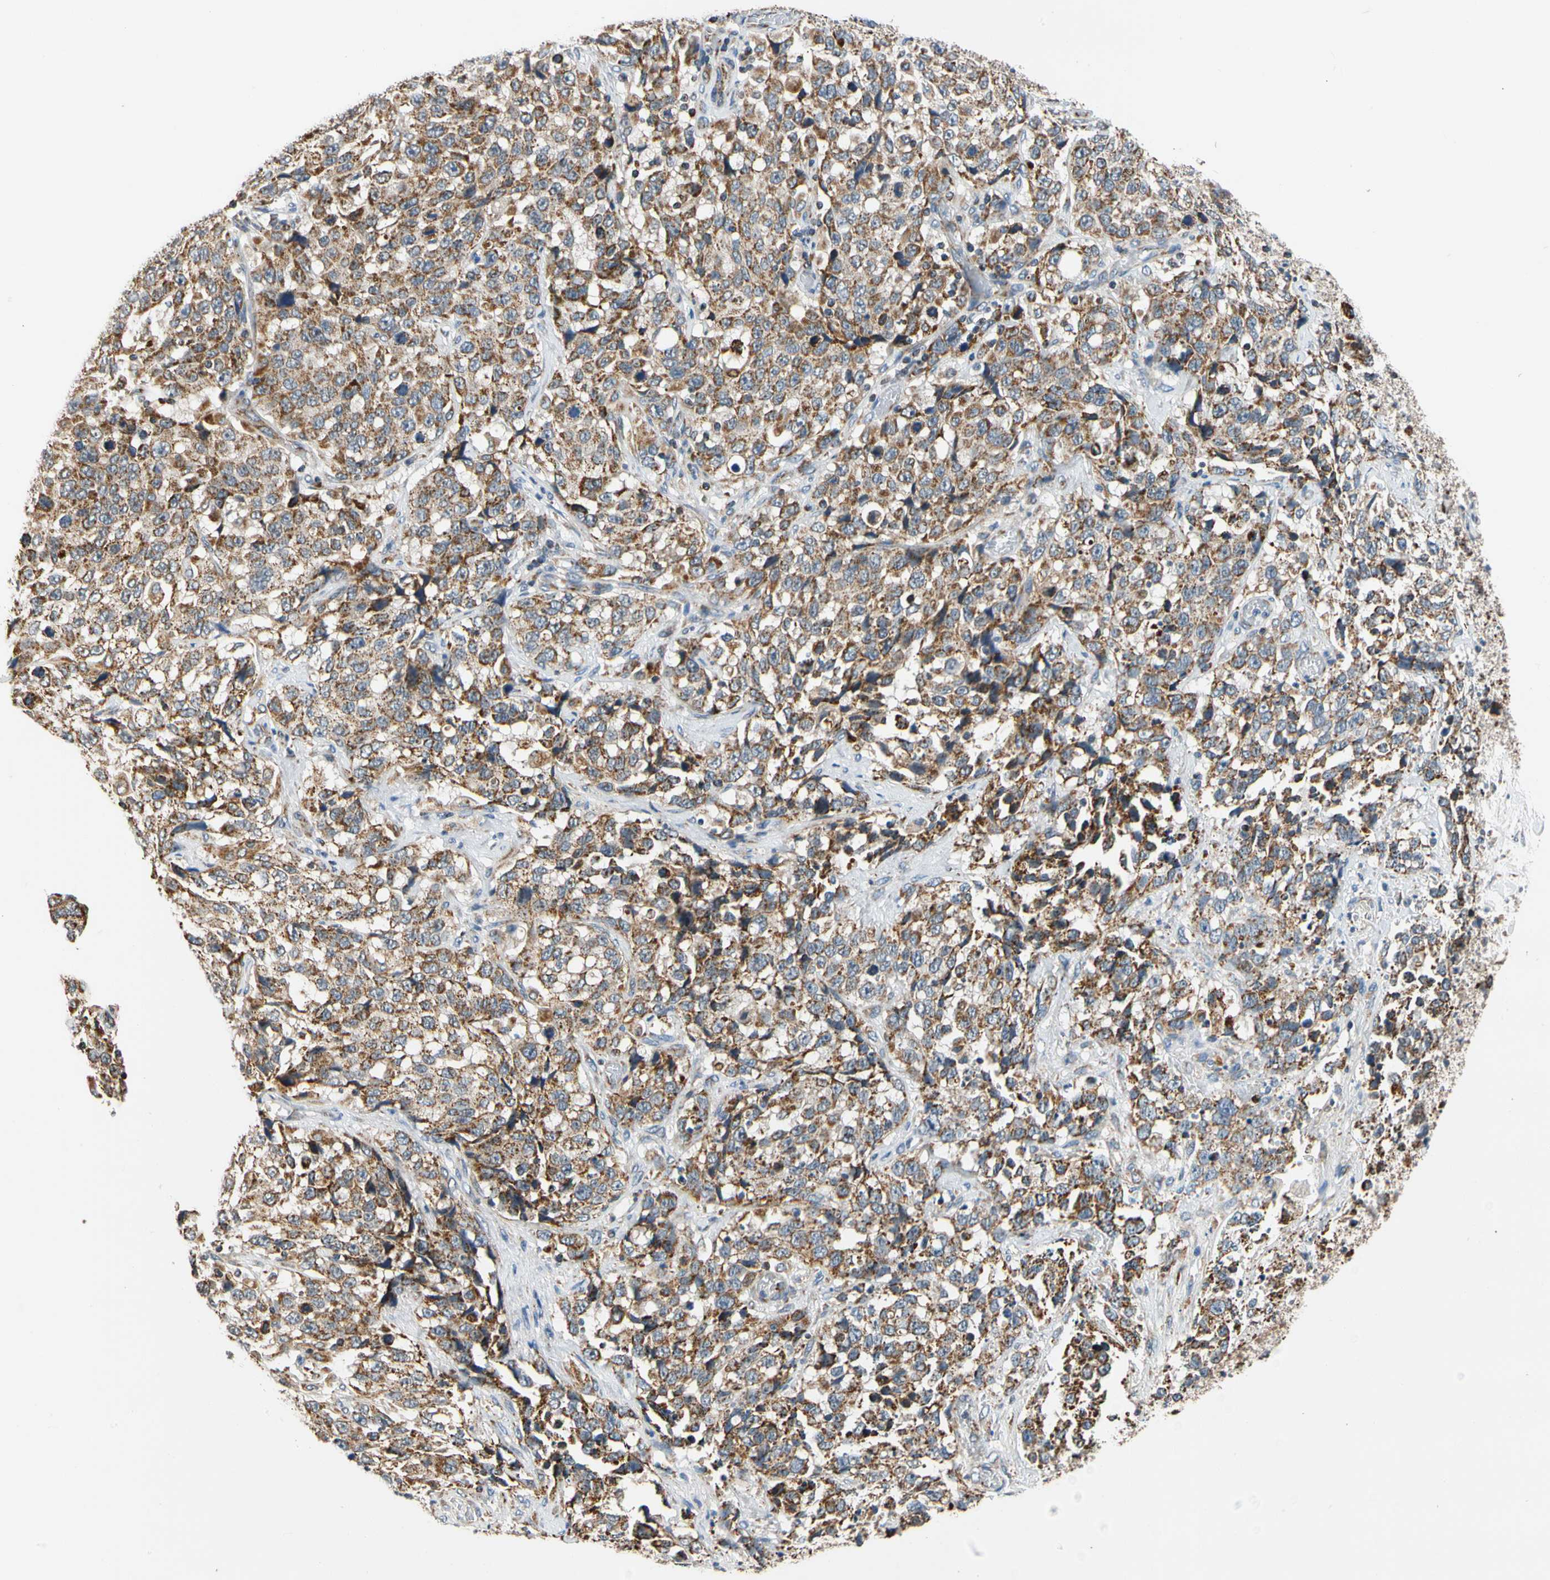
{"staining": {"intensity": "moderate", "quantity": ">75%", "location": "cytoplasmic/membranous"}, "tissue": "stomach cancer", "cell_type": "Tumor cells", "image_type": "cancer", "snomed": [{"axis": "morphology", "description": "Normal tissue, NOS"}, {"axis": "morphology", "description": "Adenocarcinoma, NOS"}, {"axis": "topography", "description": "Stomach"}], "caption": "Protein expression analysis of stomach adenocarcinoma displays moderate cytoplasmic/membranous positivity in approximately >75% of tumor cells. The protein of interest is stained brown, and the nuclei are stained in blue (DAB IHC with brightfield microscopy, high magnification).", "gene": "KHDC4", "patient": {"sex": "male", "age": 48}}